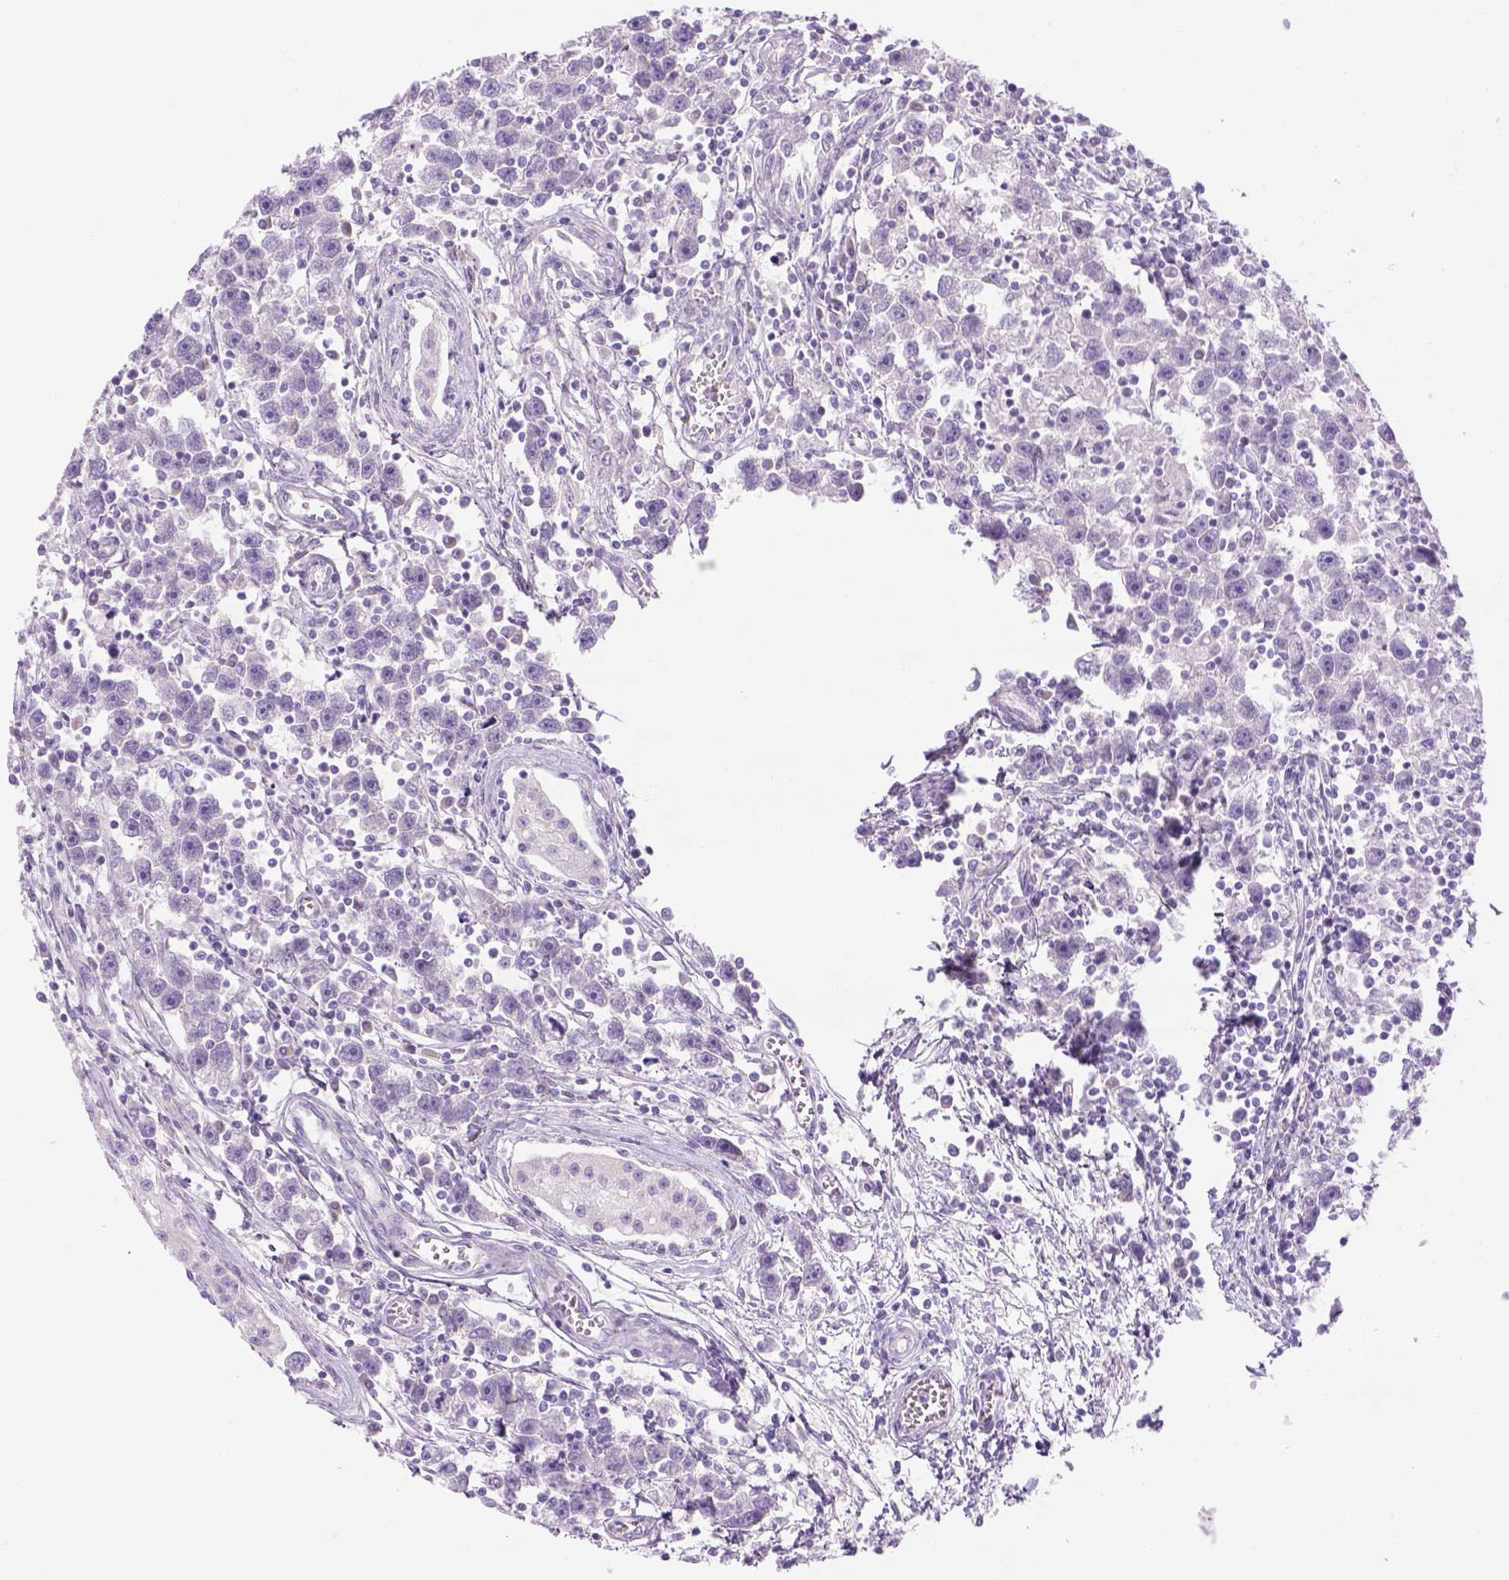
{"staining": {"intensity": "negative", "quantity": "none", "location": "none"}, "tissue": "testis cancer", "cell_type": "Tumor cells", "image_type": "cancer", "snomed": [{"axis": "morphology", "description": "Seminoma, NOS"}, {"axis": "topography", "description": "Testis"}], "caption": "This image is of testis seminoma stained with IHC to label a protein in brown with the nuclei are counter-stained blue. There is no expression in tumor cells.", "gene": "DNAH11", "patient": {"sex": "male", "age": 30}}